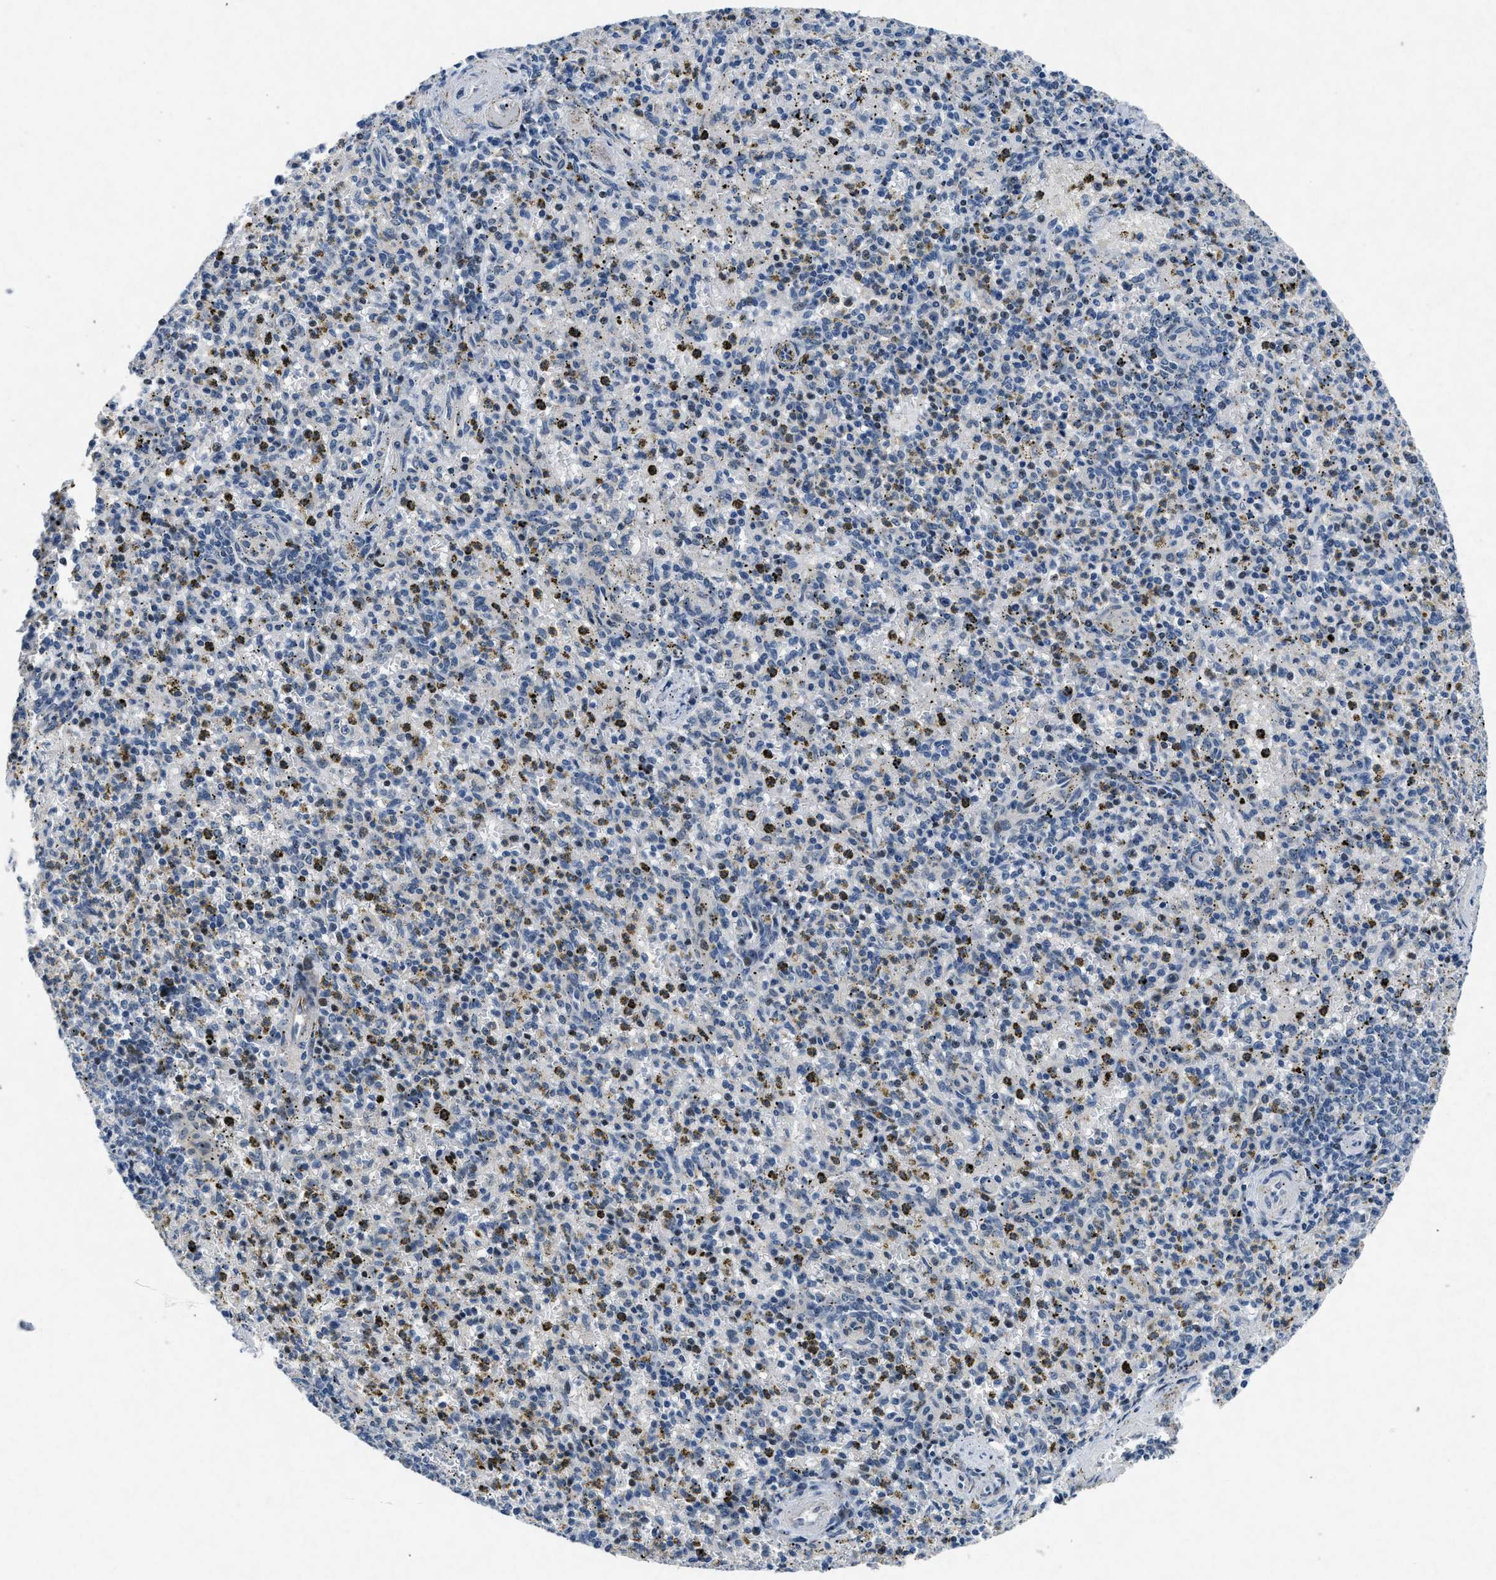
{"staining": {"intensity": "weak", "quantity": "25%-75%", "location": "nuclear"}, "tissue": "spleen", "cell_type": "Cells in red pulp", "image_type": "normal", "snomed": [{"axis": "morphology", "description": "Normal tissue, NOS"}, {"axis": "topography", "description": "Spleen"}], "caption": "IHC of normal human spleen displays low levels of weak nuclear positivity in approximately 25%-75% of cells in red pulp.", "gene": "PHLDA1", "patient": {"sex": "male", "age": 72}}